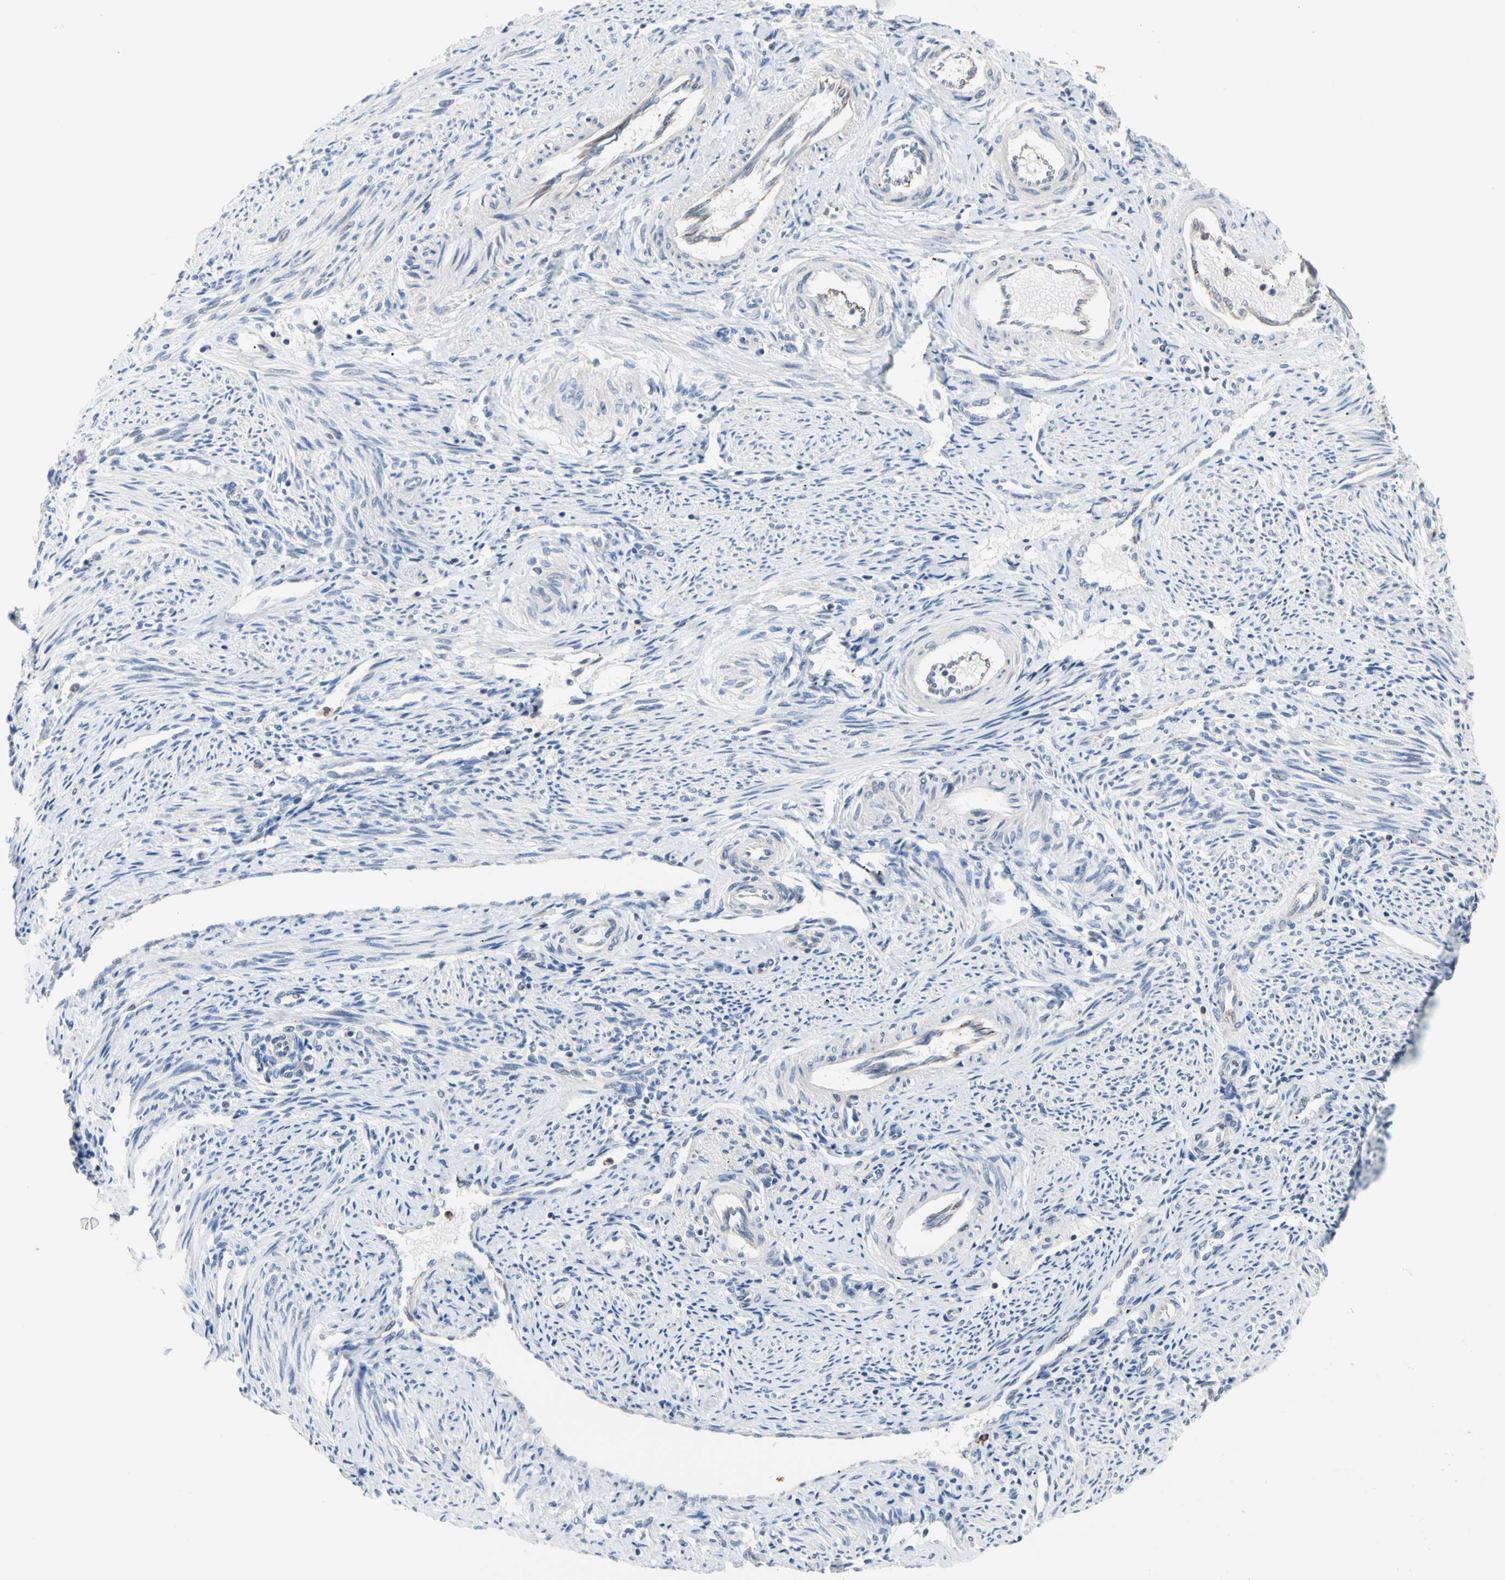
{"staining": {"intensity": "weak", "quantity": "<25%", "location": "cytoplasmic/membranous"}, "tissue": "endometrium", "cell_type": "Cells in endometrial stroma", "image_type": "normal", "snomed": [{"axis": "morphology", "description": "Normal tissue, NOS"}, {"axis": "topography", "description": "Endometrium"}], "caption": "The photomicrograph shows no significant expression in cells in endometrial stroma of endometrium.", "gene": "MCL1", "patient": {"sex": "female", "age": 42}}